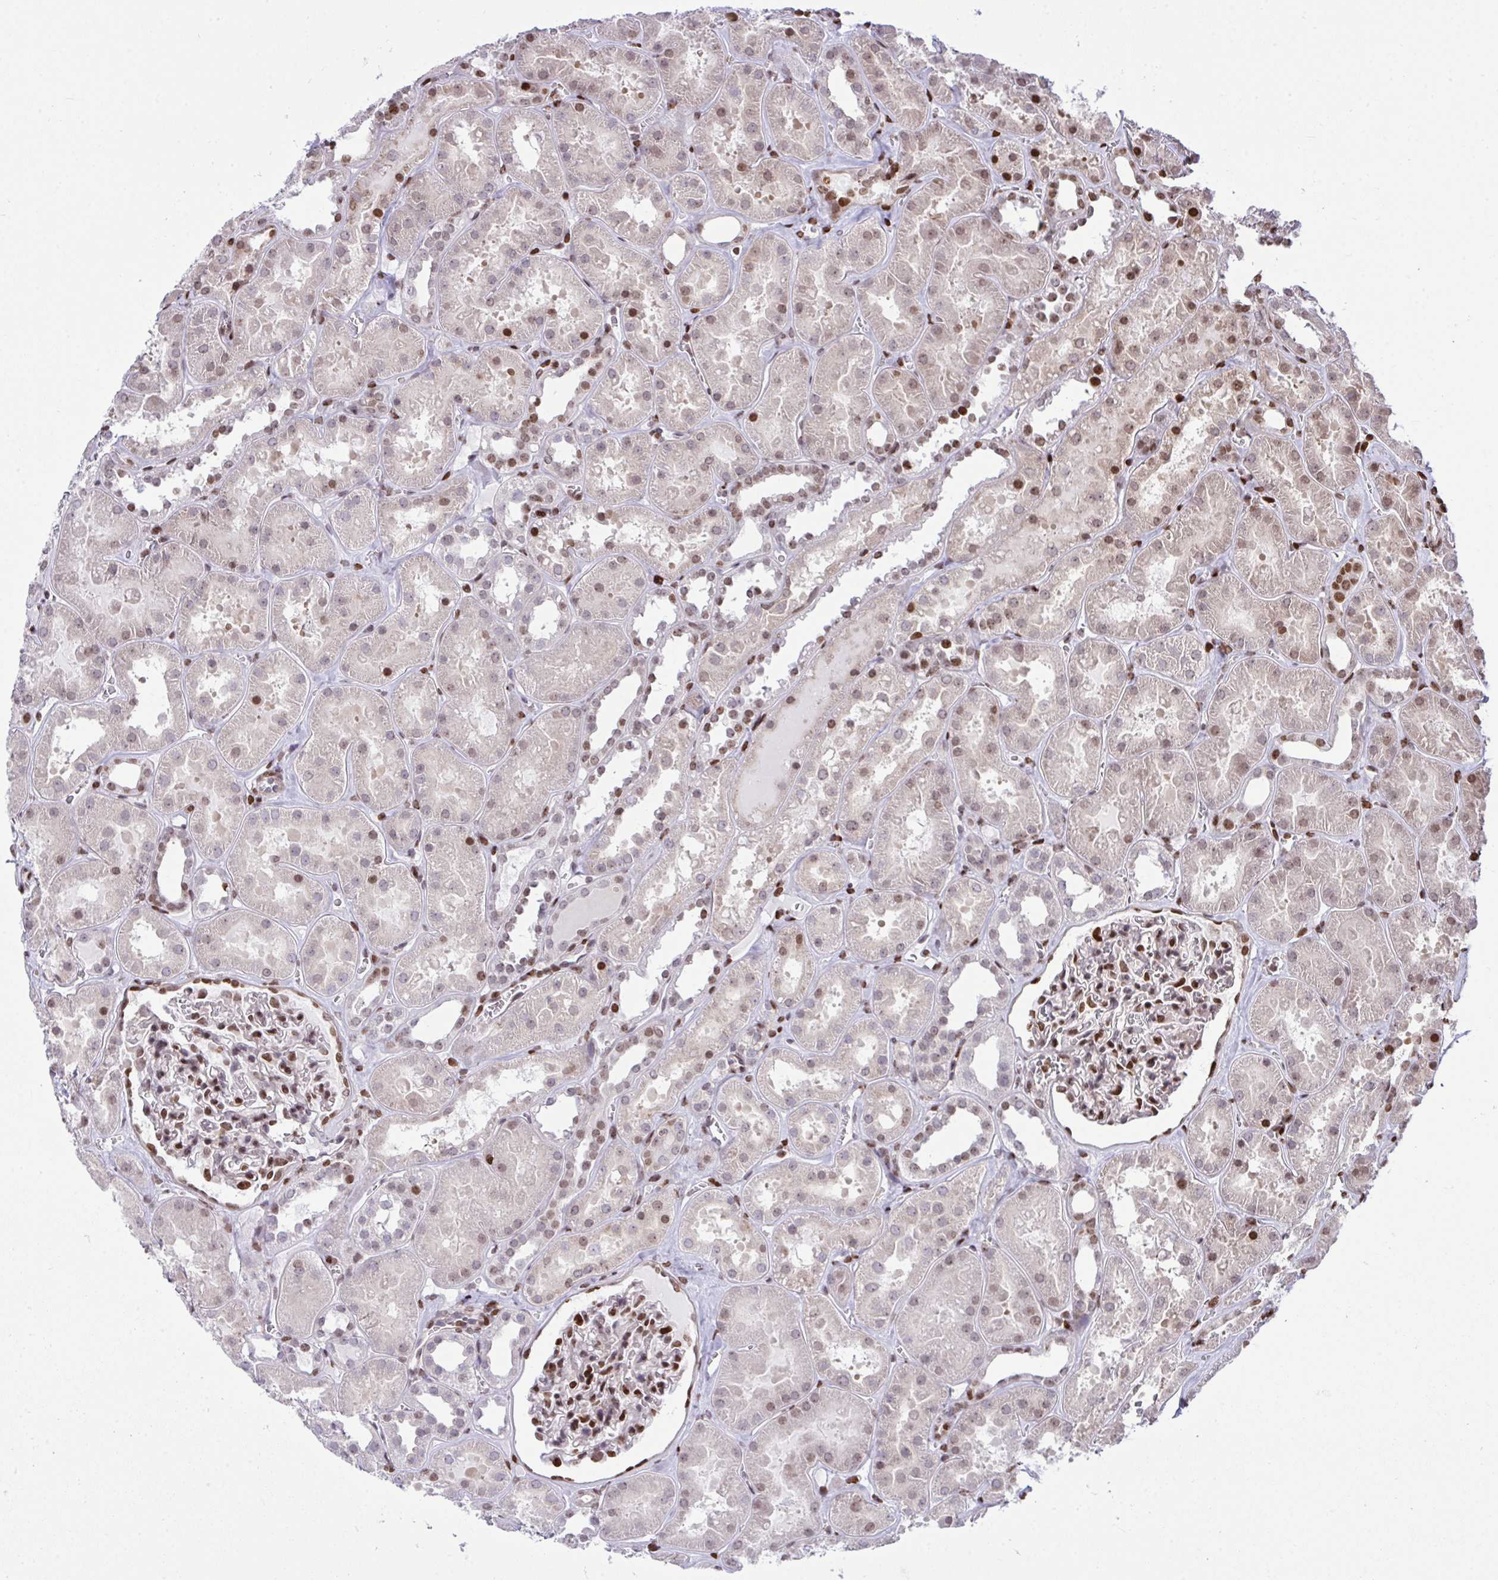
{"staining": {"intensity": "strong", "quantity": ">75%", "location": "nuclear"}, "tissue": "kidney", "cell_type": "Cells in glomeruli", "image_type": "normal", "snomed": [{"axis": "morphology", "description": "Normal tissue, NOS"}, {"axis": "topography", "description": "Kidney"}], "caption": "Protein expression analysis of normal kidney exhibits strong nuclear staining in approximately >75% of cells in glomeruli. (IHC, brightfield microscopy, high magnification).", "gene": "RAPGEF5", "patient": {"sex": "female", "age": 41}}